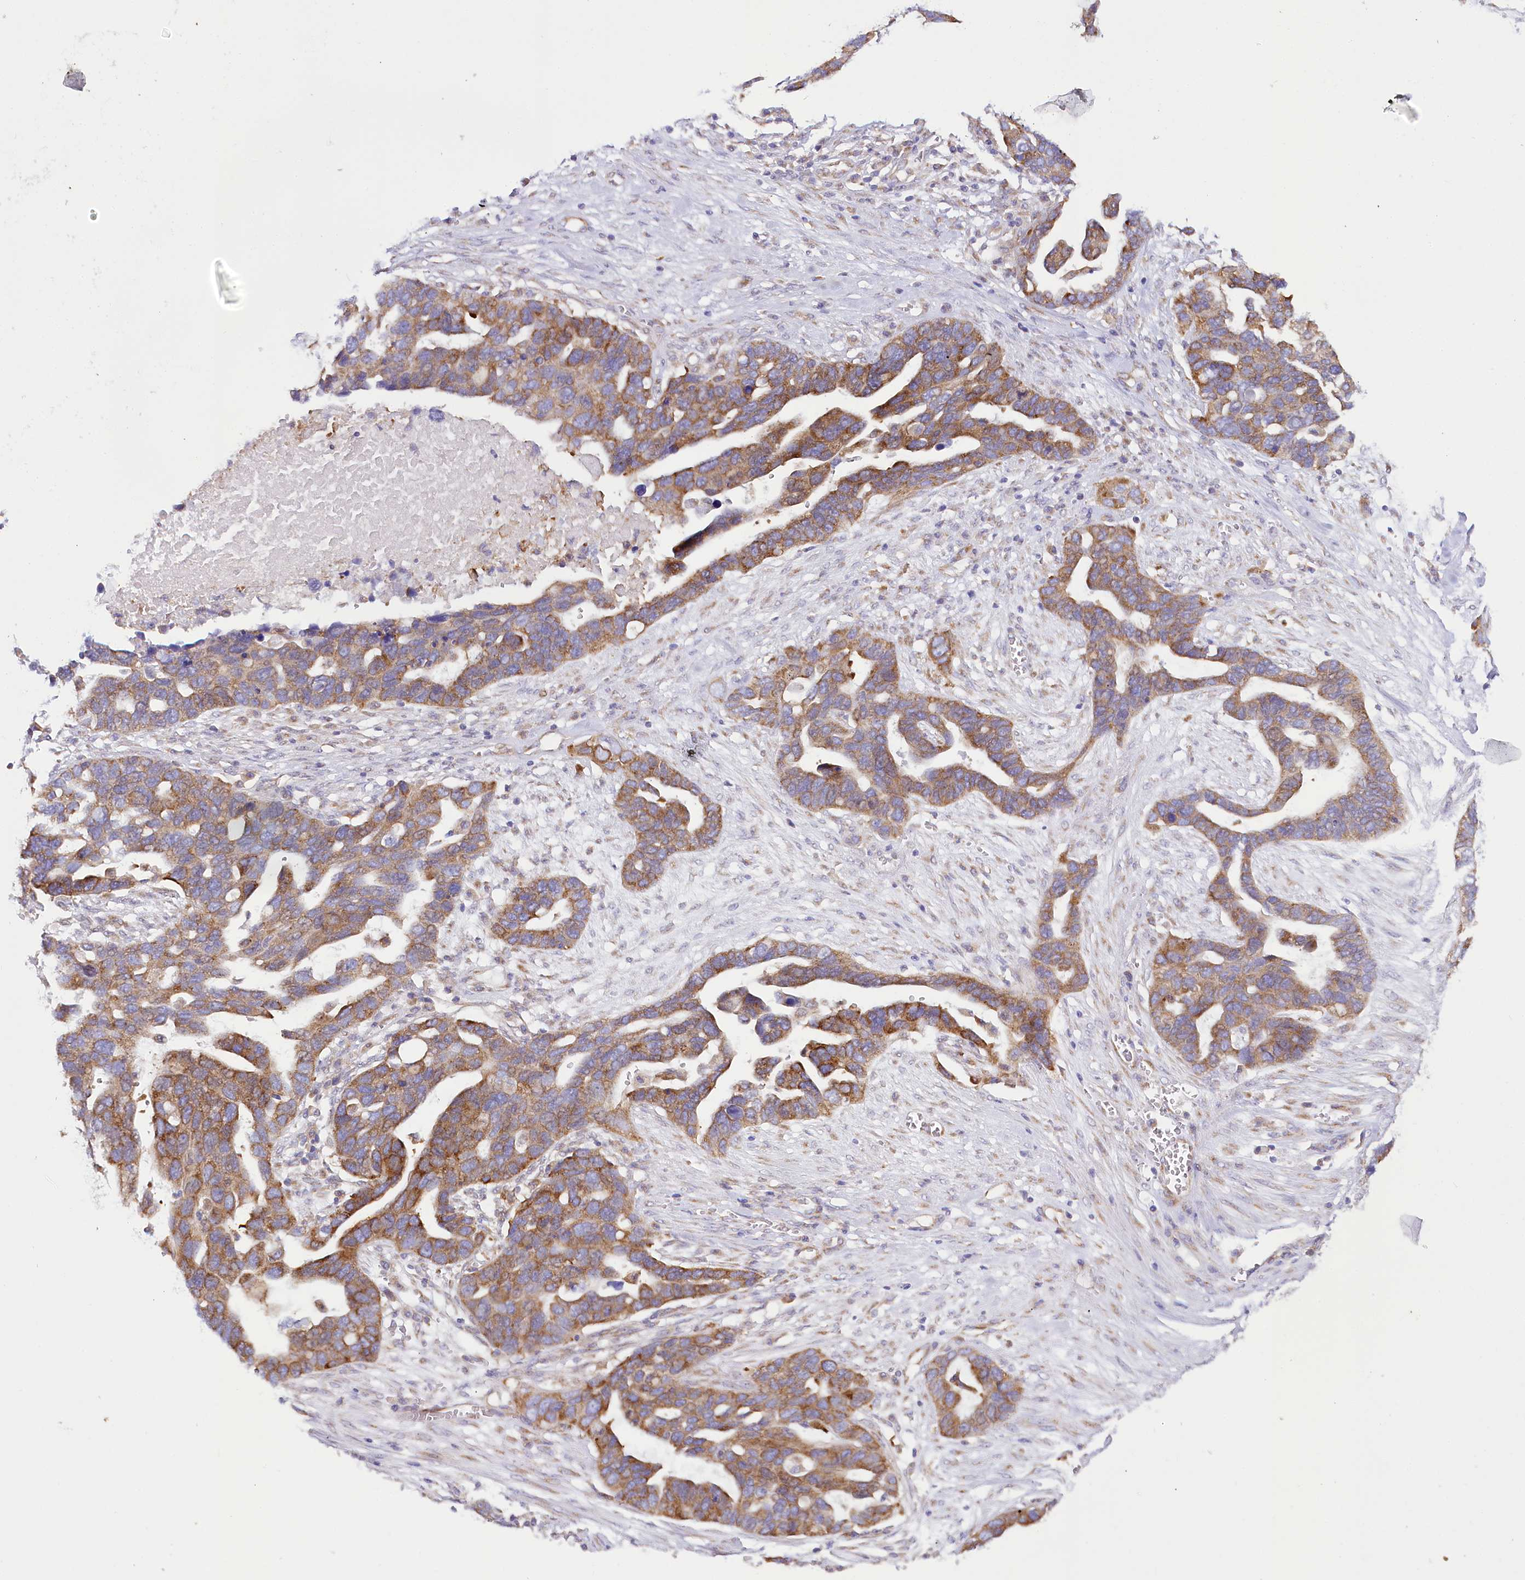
{"staining": {"intensity": "moderate", "quantity": ">75%", "location": "cytoplasmic/membranous"}, "tissue": "ovarian cancer", "cell_type": "Tumor cells", "image_type": "cancer", "snomed": [{"axis": "morphology", "description": "Cystadenocarcinoma, serous, NOS"}, {"axis": "topography", "description": "Ovary"}], "caption": "Human serous cystadenocarcinoma (ovarian) stained for a protein (brown) exhibits moderate cytoplasmic/membranous positive staining in approximately >75% of tumor cells.", "gene": "THUMPD3", "patient": {"sex": "female", "age": 54}}